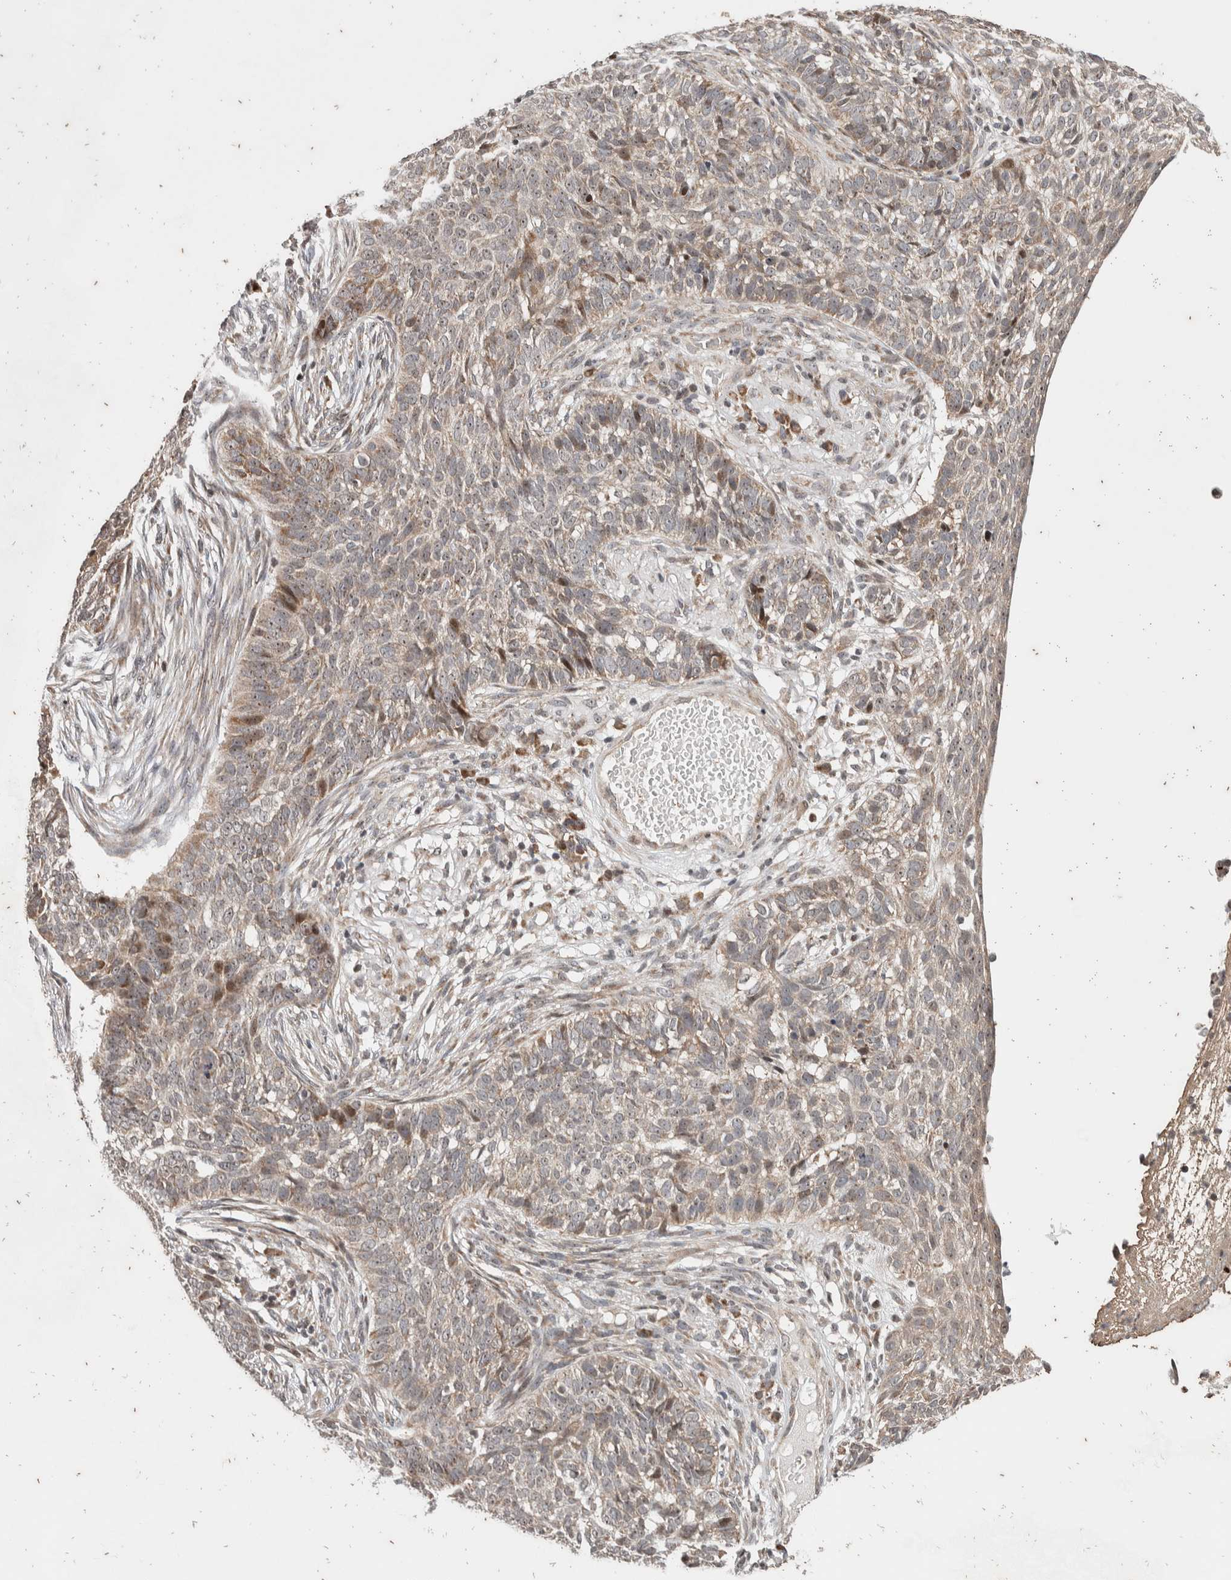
{"staining": {"intensity": "weak", "quantity": "25%-75%", "location": "cytoplasmic/membranous,nuclear"}, "tissue": "skin cancer", "cell_type": "Tumor cells", "image_type": "cancer", "snomed": [{"axis": "morphology", "description": "Basal cell carcinoma"}, {"axis": "topography", "description": "Skin"}], "caption": "Weak cytoplasmic/membranous and nuclear protein staining is present in approximately 25%-75% of tumor cells in skin basal cell carcinoma.", "gene": "ATXN7L1", "patient": {"sex": "male", "age": 85}}